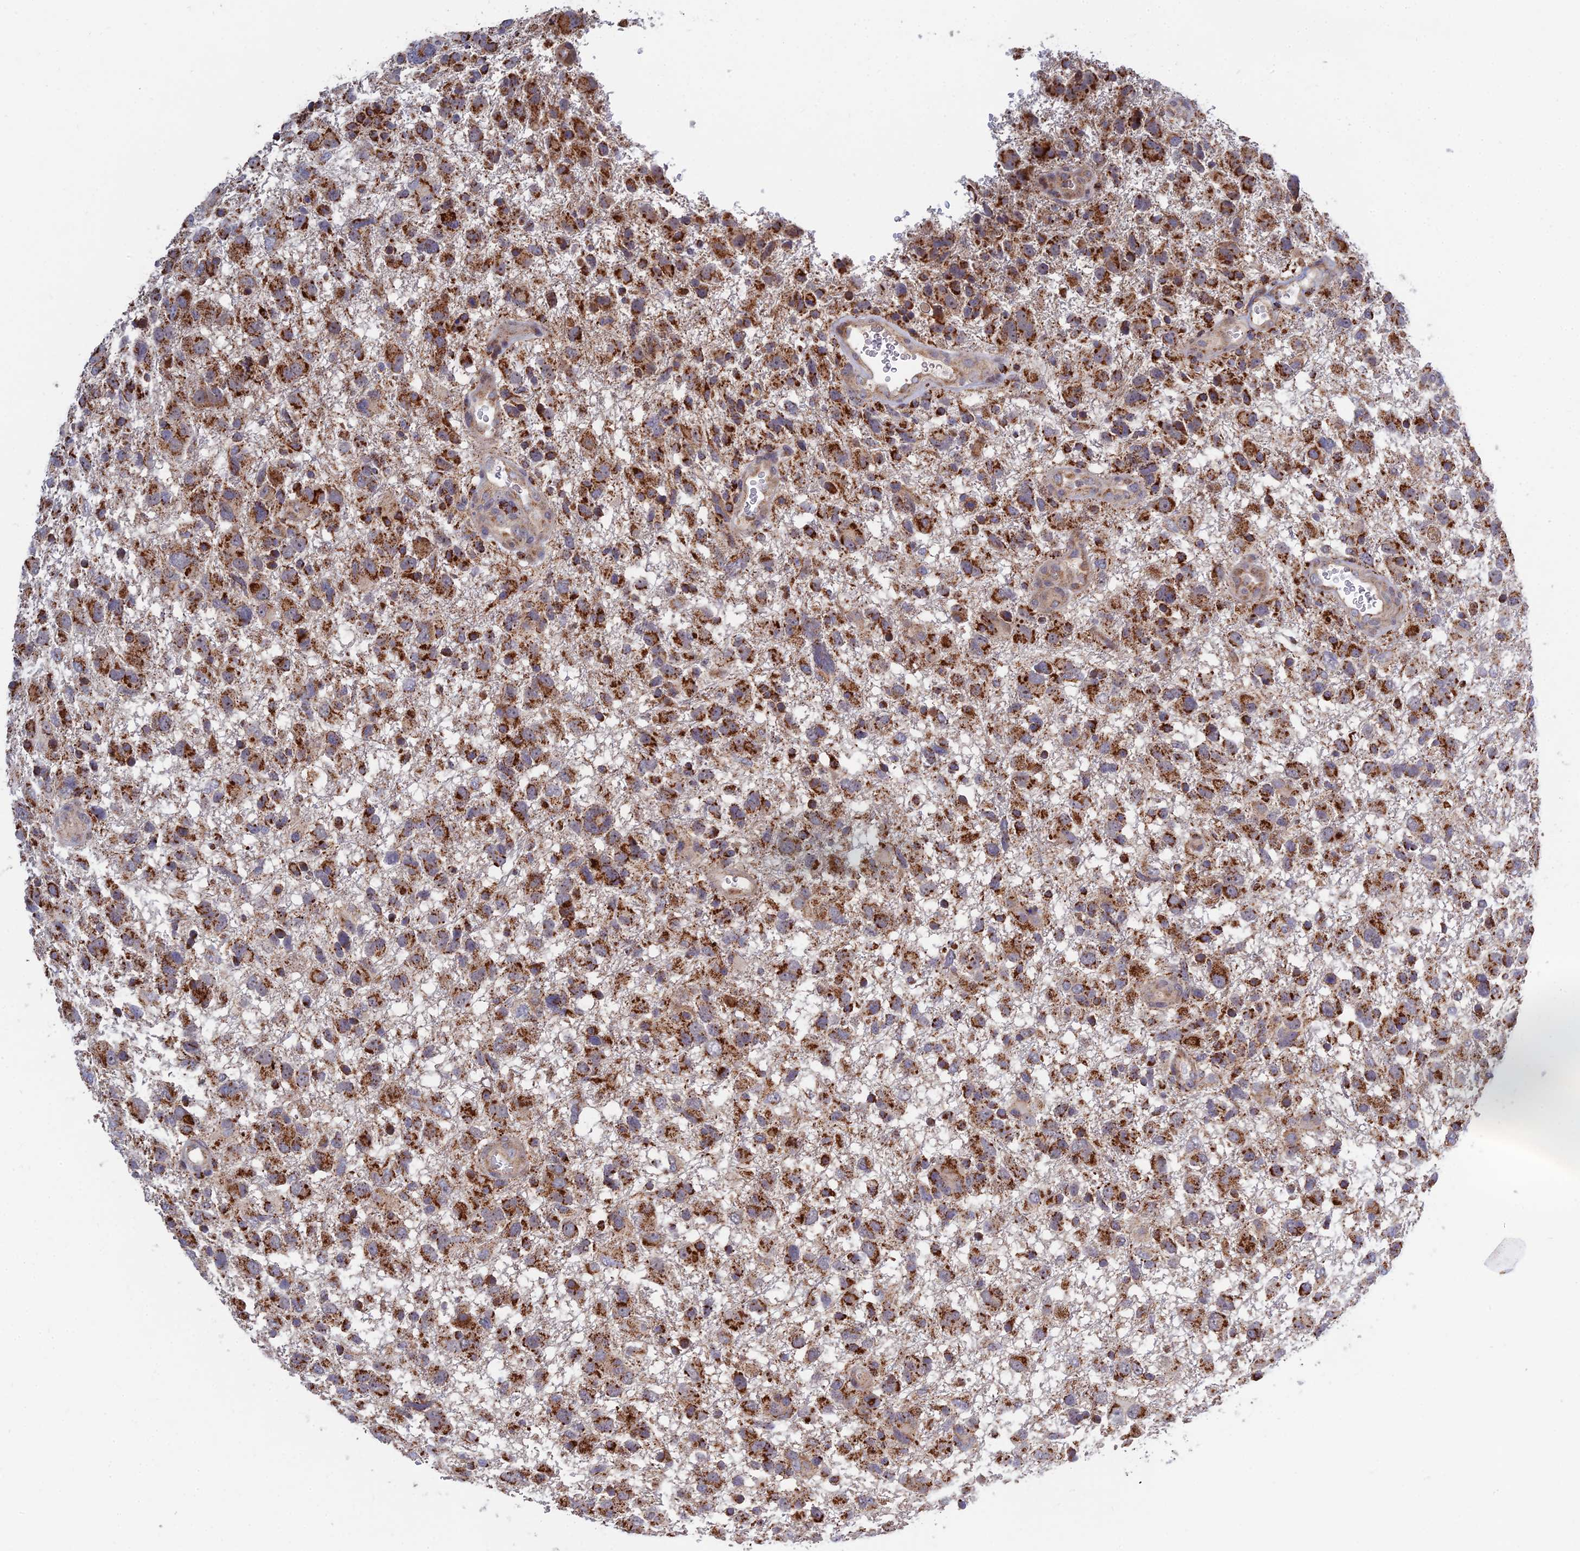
{"staining": {"intensity": "strong", "quantity": ">75%", "location": "cytoplasmic/membranous"}, "tissue": "glioma", "cell_type": "Tumor cells", "image_type": "cancer", "snomed": [{"axis": "morphology", "description": "Glioma, malignant, High grade"}, {"axis": "topography", "description": "Brain"}], "caption": "The image reveals a brown stain indicating the presence of a protein in the cytoplasmic/membranous of tumor cells in glioma.", "gene": "RIC8B", "patient": {"sex": "male", "age": 61}}